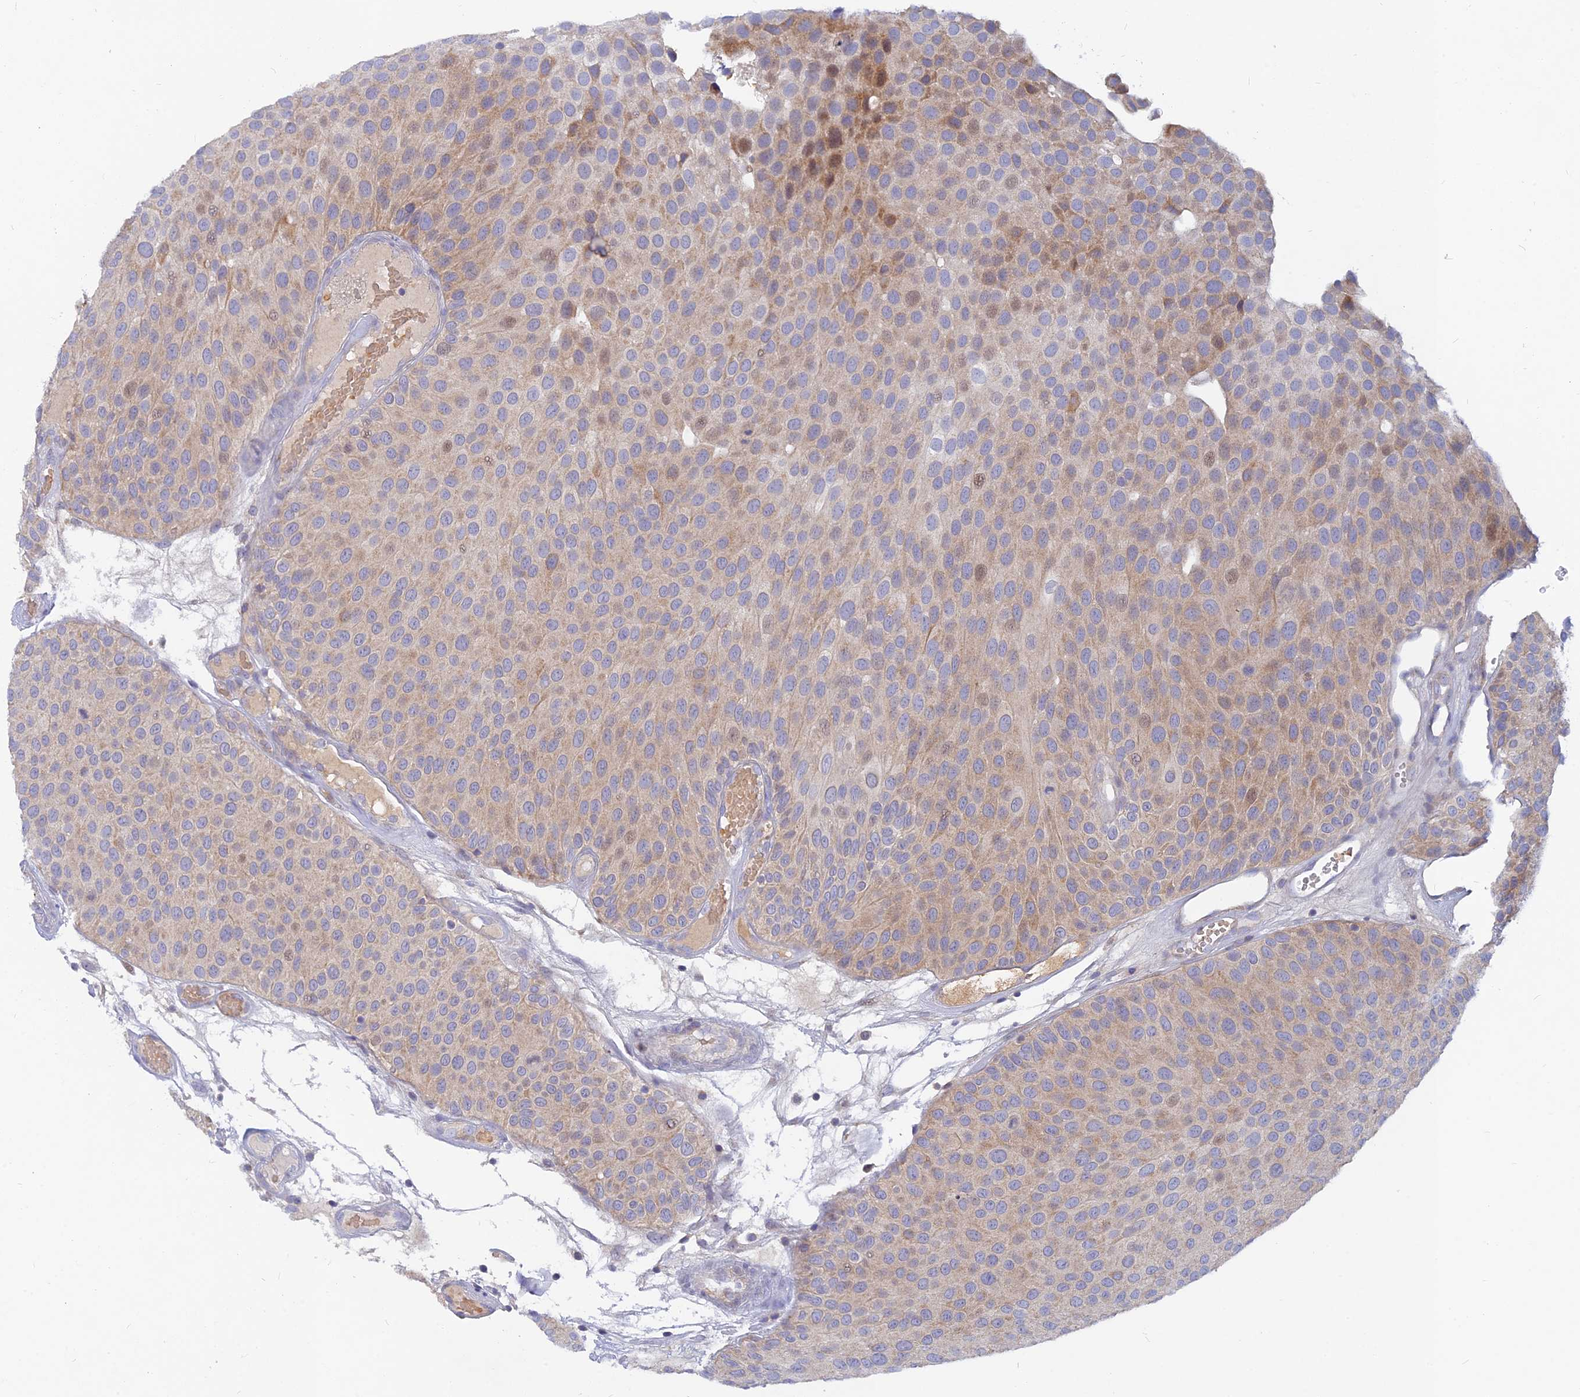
{"staining": {"intensity": "moderate", "quantity": "25%-75%", "location": "cytoplasmic/membranous"}, "tissue": "urothelial cancer", "cell_type": "Tumor cells", "image_type": "cancer", "snomed": [{"axis": "morphology", "description": "Urothelial carcinoma, Low grade"}, {"axis": "topography", "description": "Urinary bladder"}], "caption": "Moderate cytoplasmic/membranous protein positivity is seen in approximately 25%-75% of tumor cells in urothelial cancer.", "gene": "CACNA1B", "patient": {"sex": "male", "age": 89}}